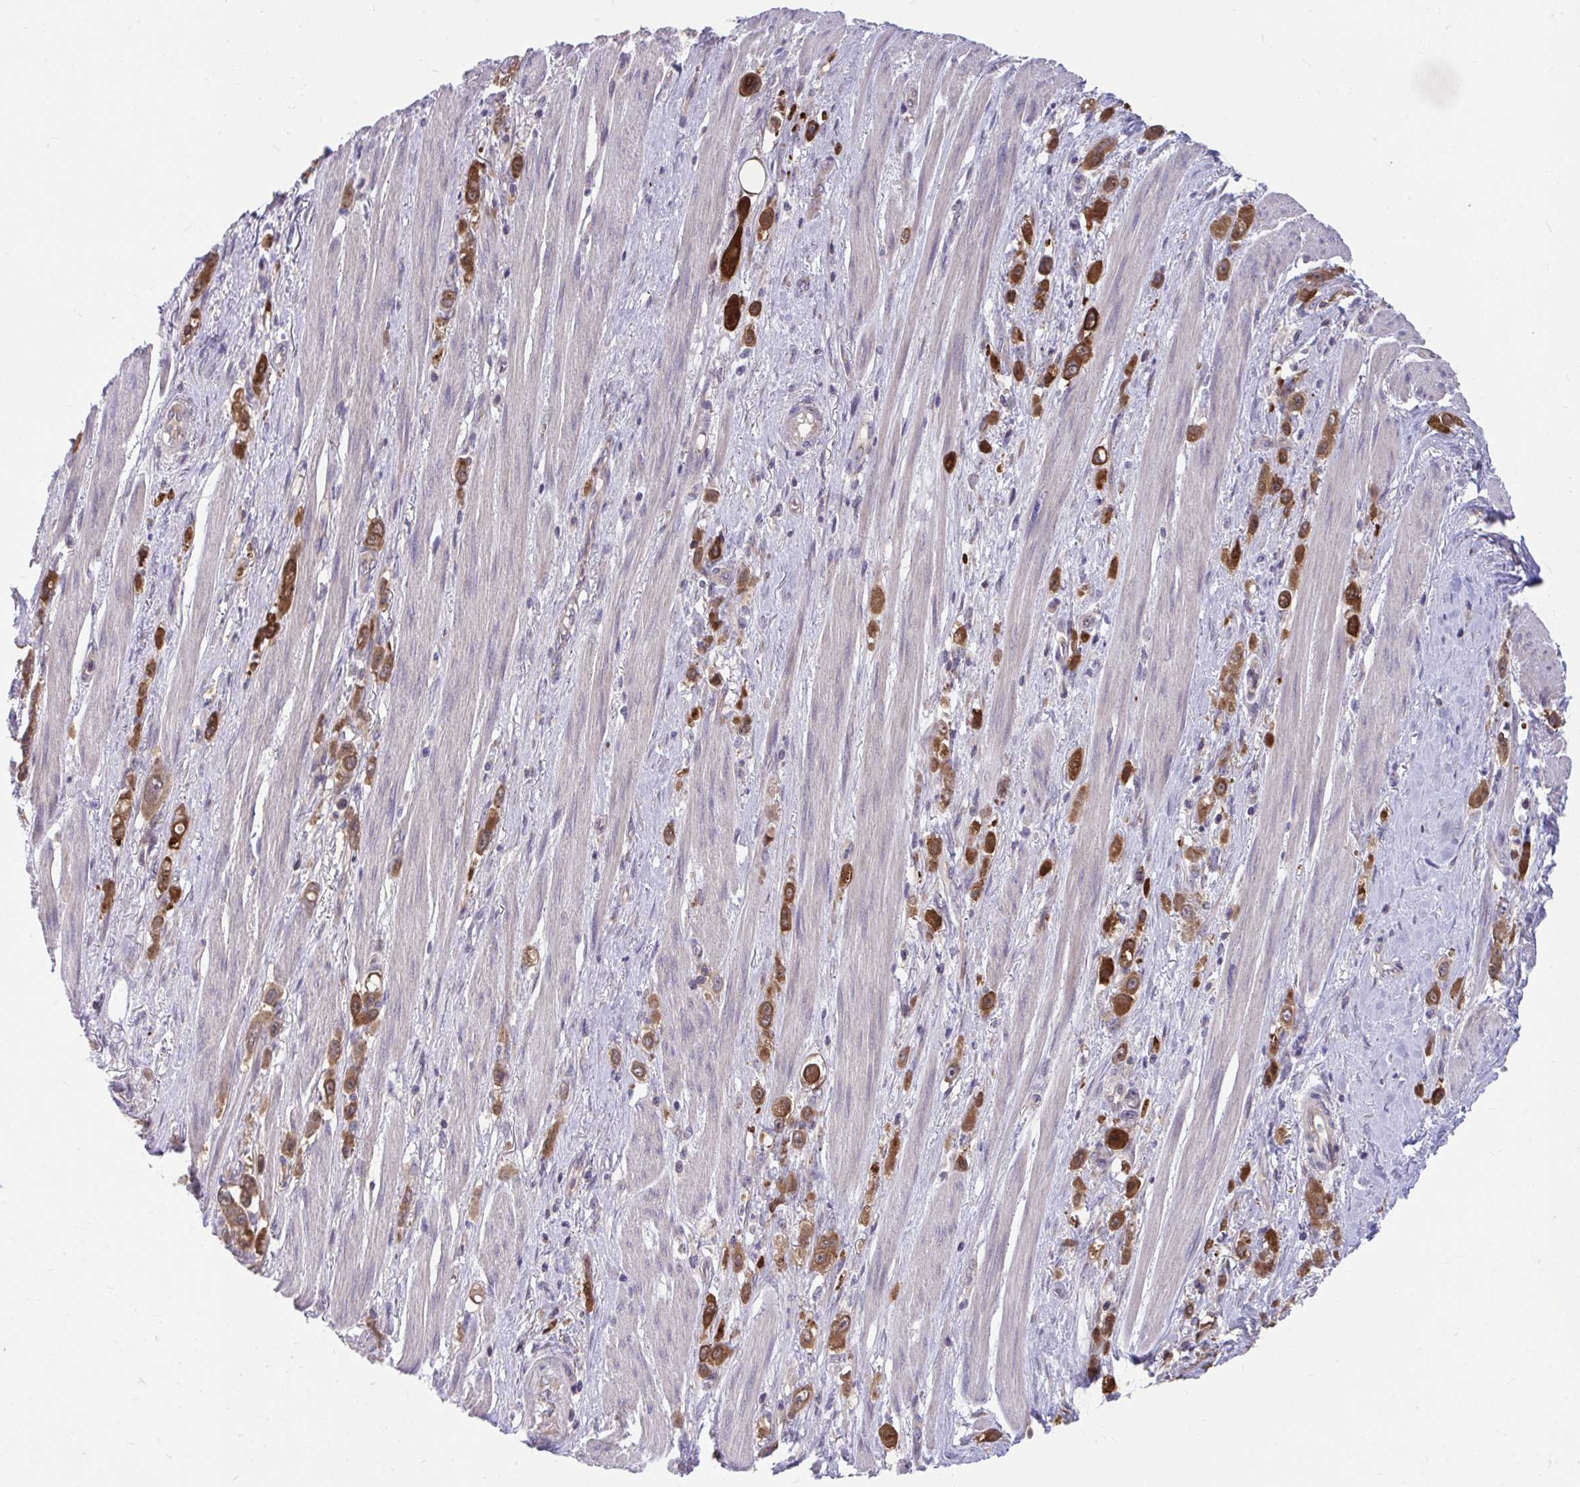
{"staining": {"intensity": "strong", "quantity": ">75%", "location": "cytoplasmic/membranous"}, "tissue": "stomach cancer", "cell_type": "Tumor cells", "image_type": "cancer", "snomed": [{"axis": "morphology", "description": "Adenocarcinoma, NOS"}, {"axis": "topography", "description": "Stomach, upper"}], "caption": "An immunohistochemistry (IHC) image of tumor tissue is shown. Protein staining in brown shows strong cytoplasmic/membranous positivity in stomach cancer (adenocarcinoma) within tumor cells.", "gene": "PCDHB7", "patient": {"sex": "male", "age": 75}}